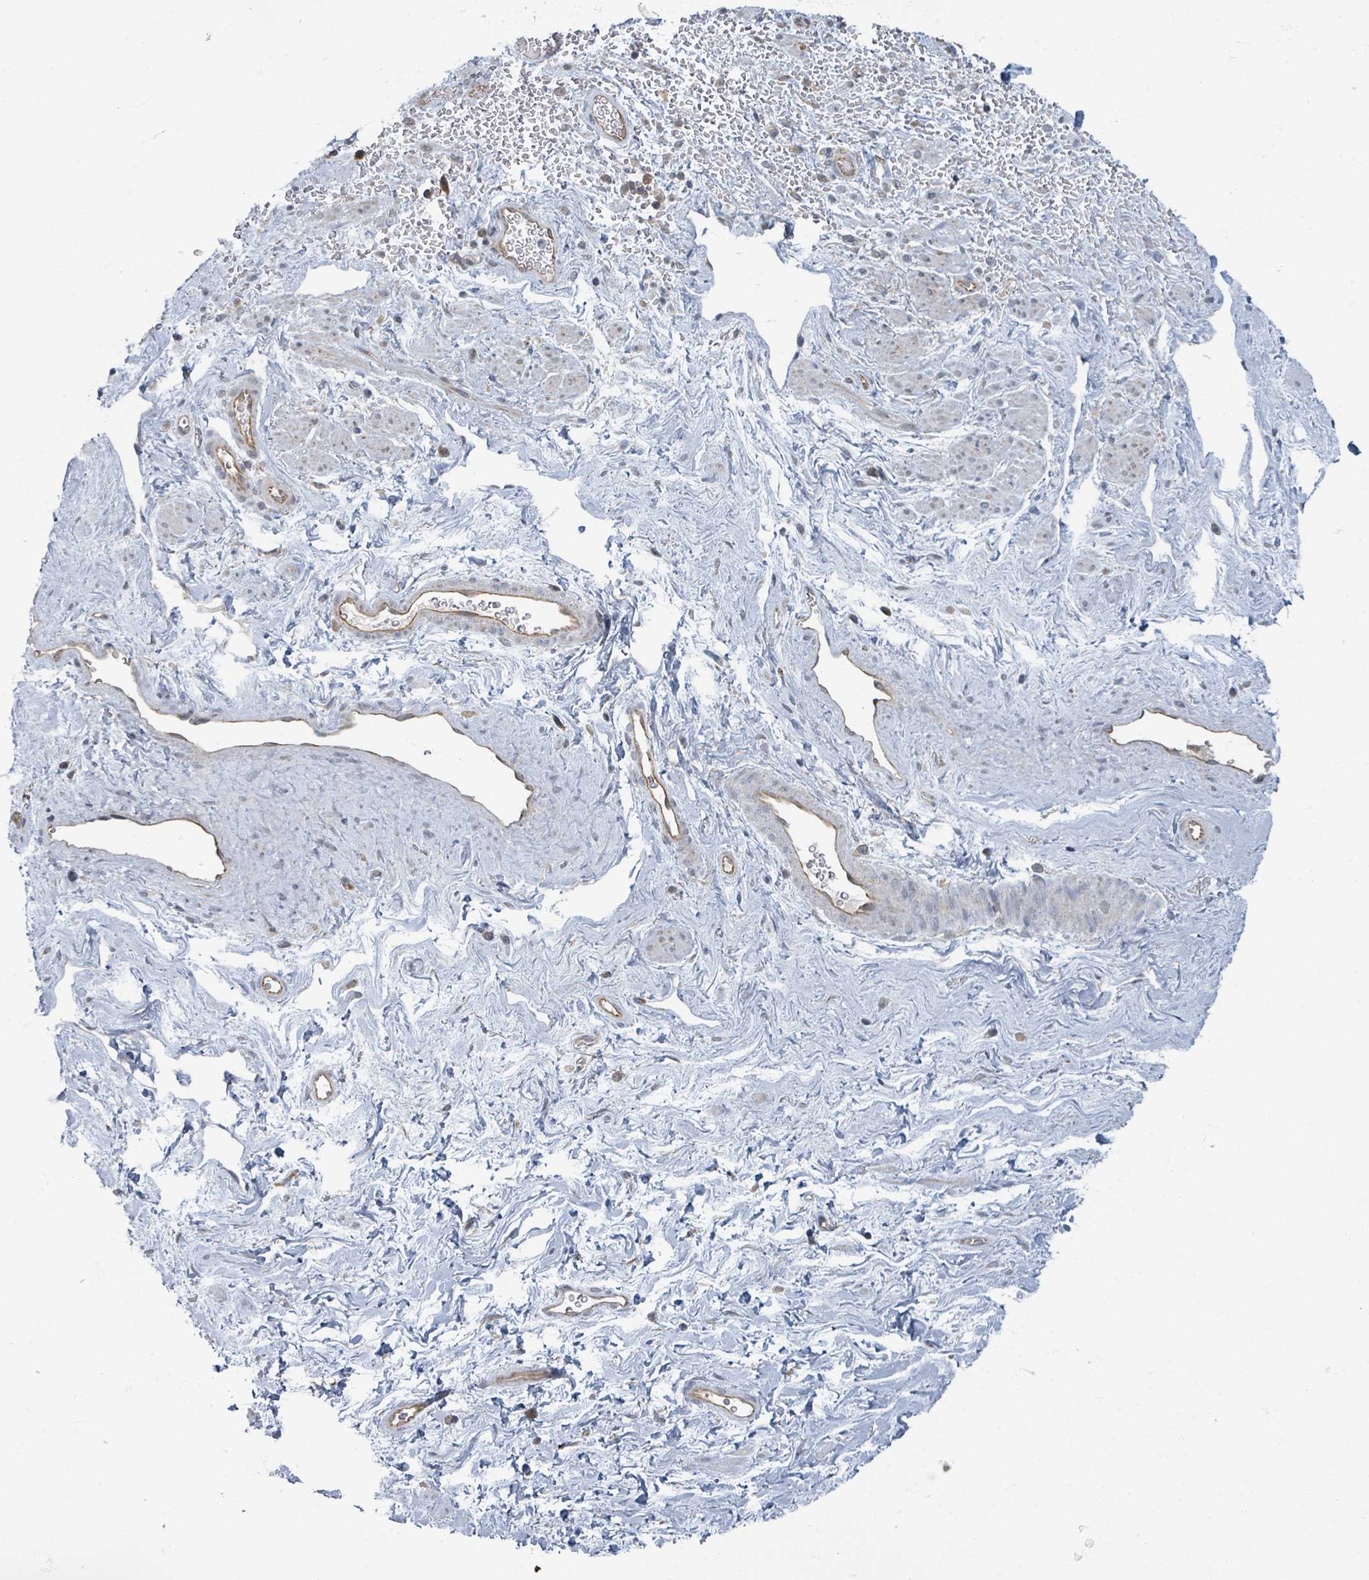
{"staining": {"intensity": "negative", "quantity": "none", "location": "none"}, "tissue": "smooth muscle", "cell_type": "Smooth muscle cells", "image_type": "normal", "snomed": [{"axis": "morphology", "description": "Normal tissue, NOS"}, {"axis": "topography", "description": "Smooth muscle"}, {"axis": "topography", "description": "Peripheral nerve tissue"}], "caption": "High power microscopy photomicrograph of an immunohistochemistry histopathology image of unremarkable smooth muscle, revealing no significant expression in smooth muscle cells.", "gene": "INTS15", "patient": {"sex": "male", "age": 69}}